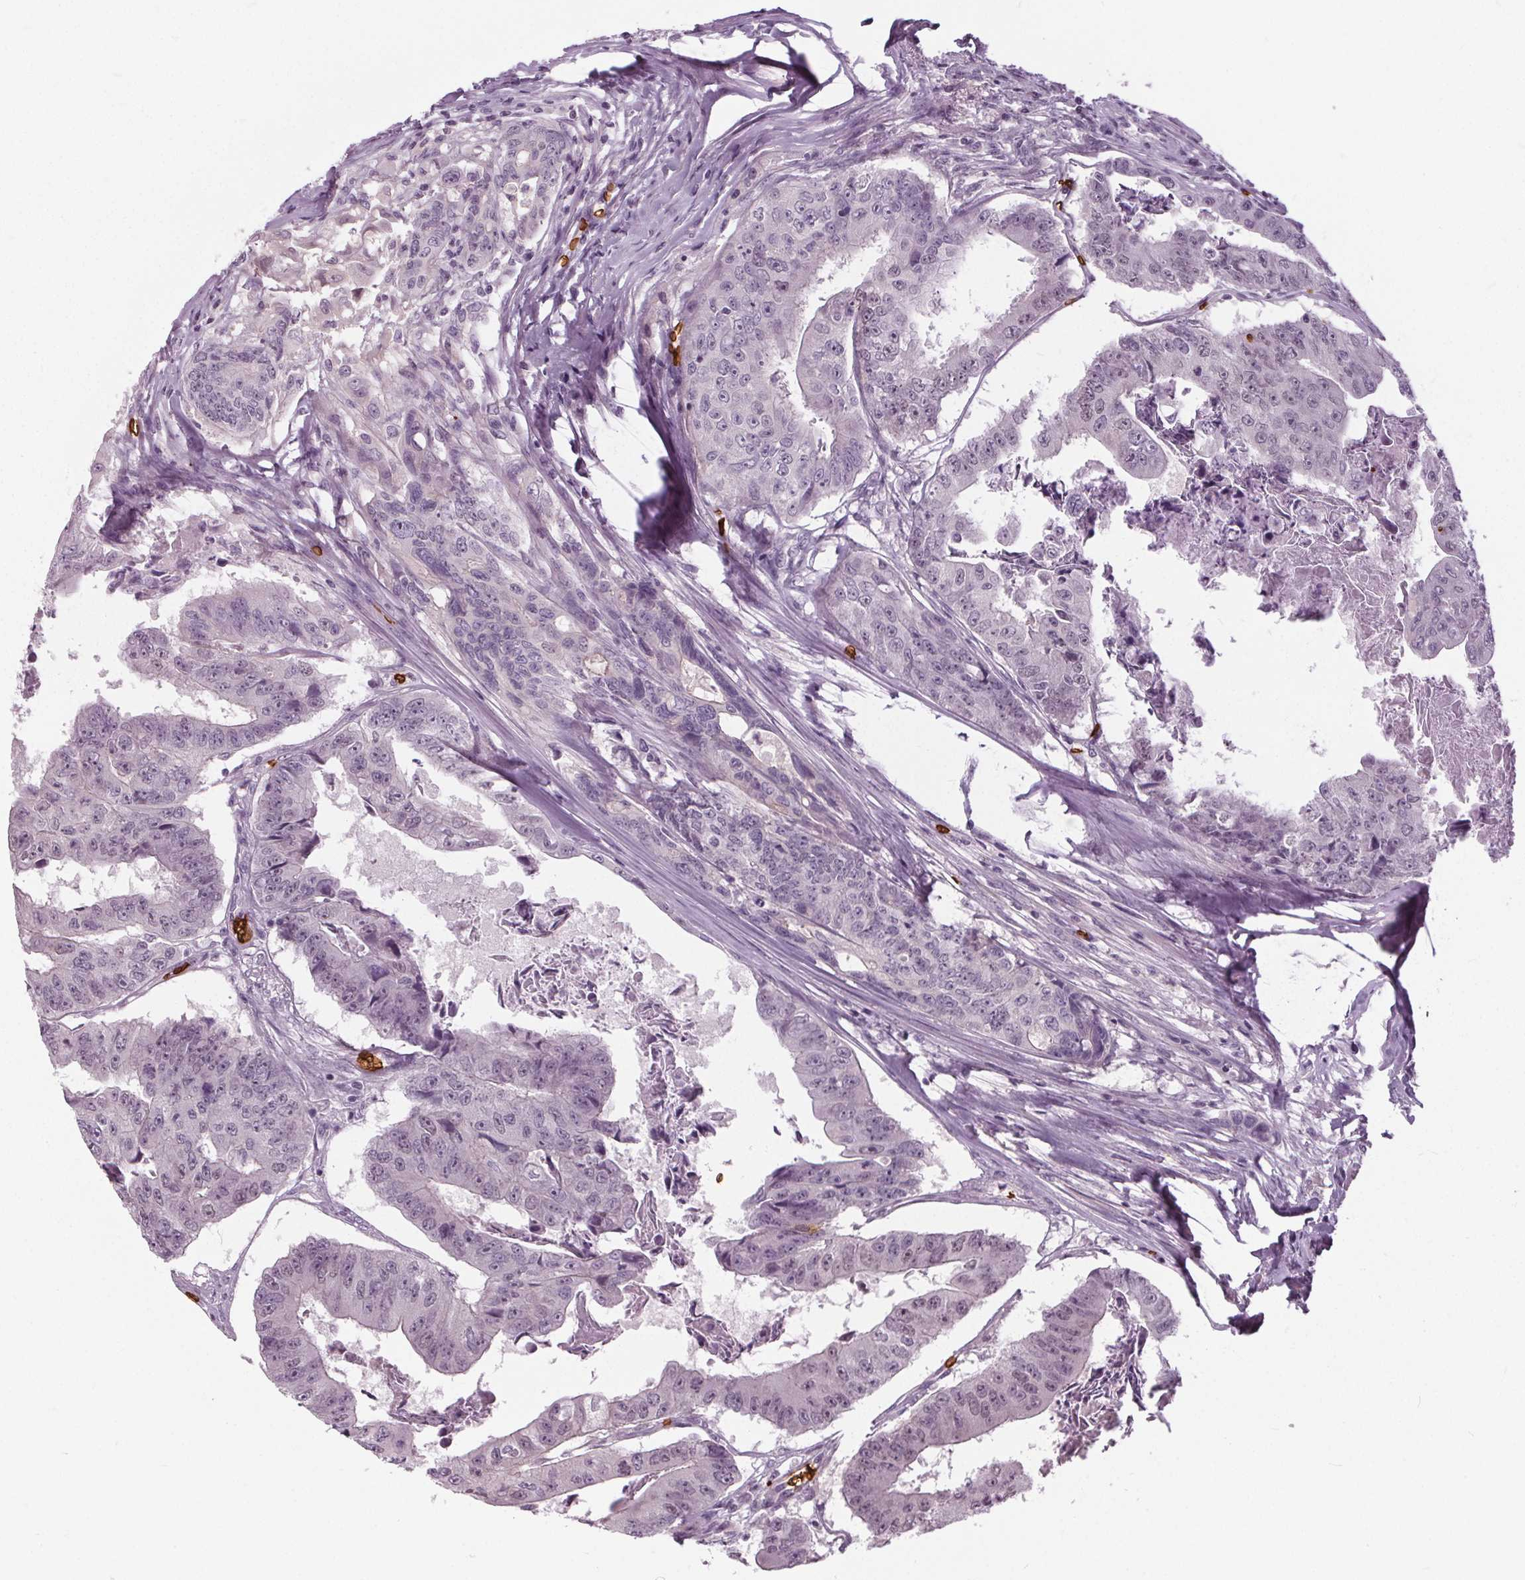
{"staining": {"intensity": "negative", "quantity": "none", "location": "none"}, "tissue": "colorectal cancer", "cell_type": "Tumor cells", "image_type": "cancer", "snomed": [{"axis": "morphology", "description": "Adenocarcinoma, NOS"}, {"axis": "topography", "description": "Colon"}], "caption": "High magnification brightfield microscopy of colorectal cancer stained with DAB (brown) and counterstained with hematoxylin (blue): tumor cells show no significant staining.", "gene": "SLC4A1", "patient": {"sex": "female", "age": 67}}